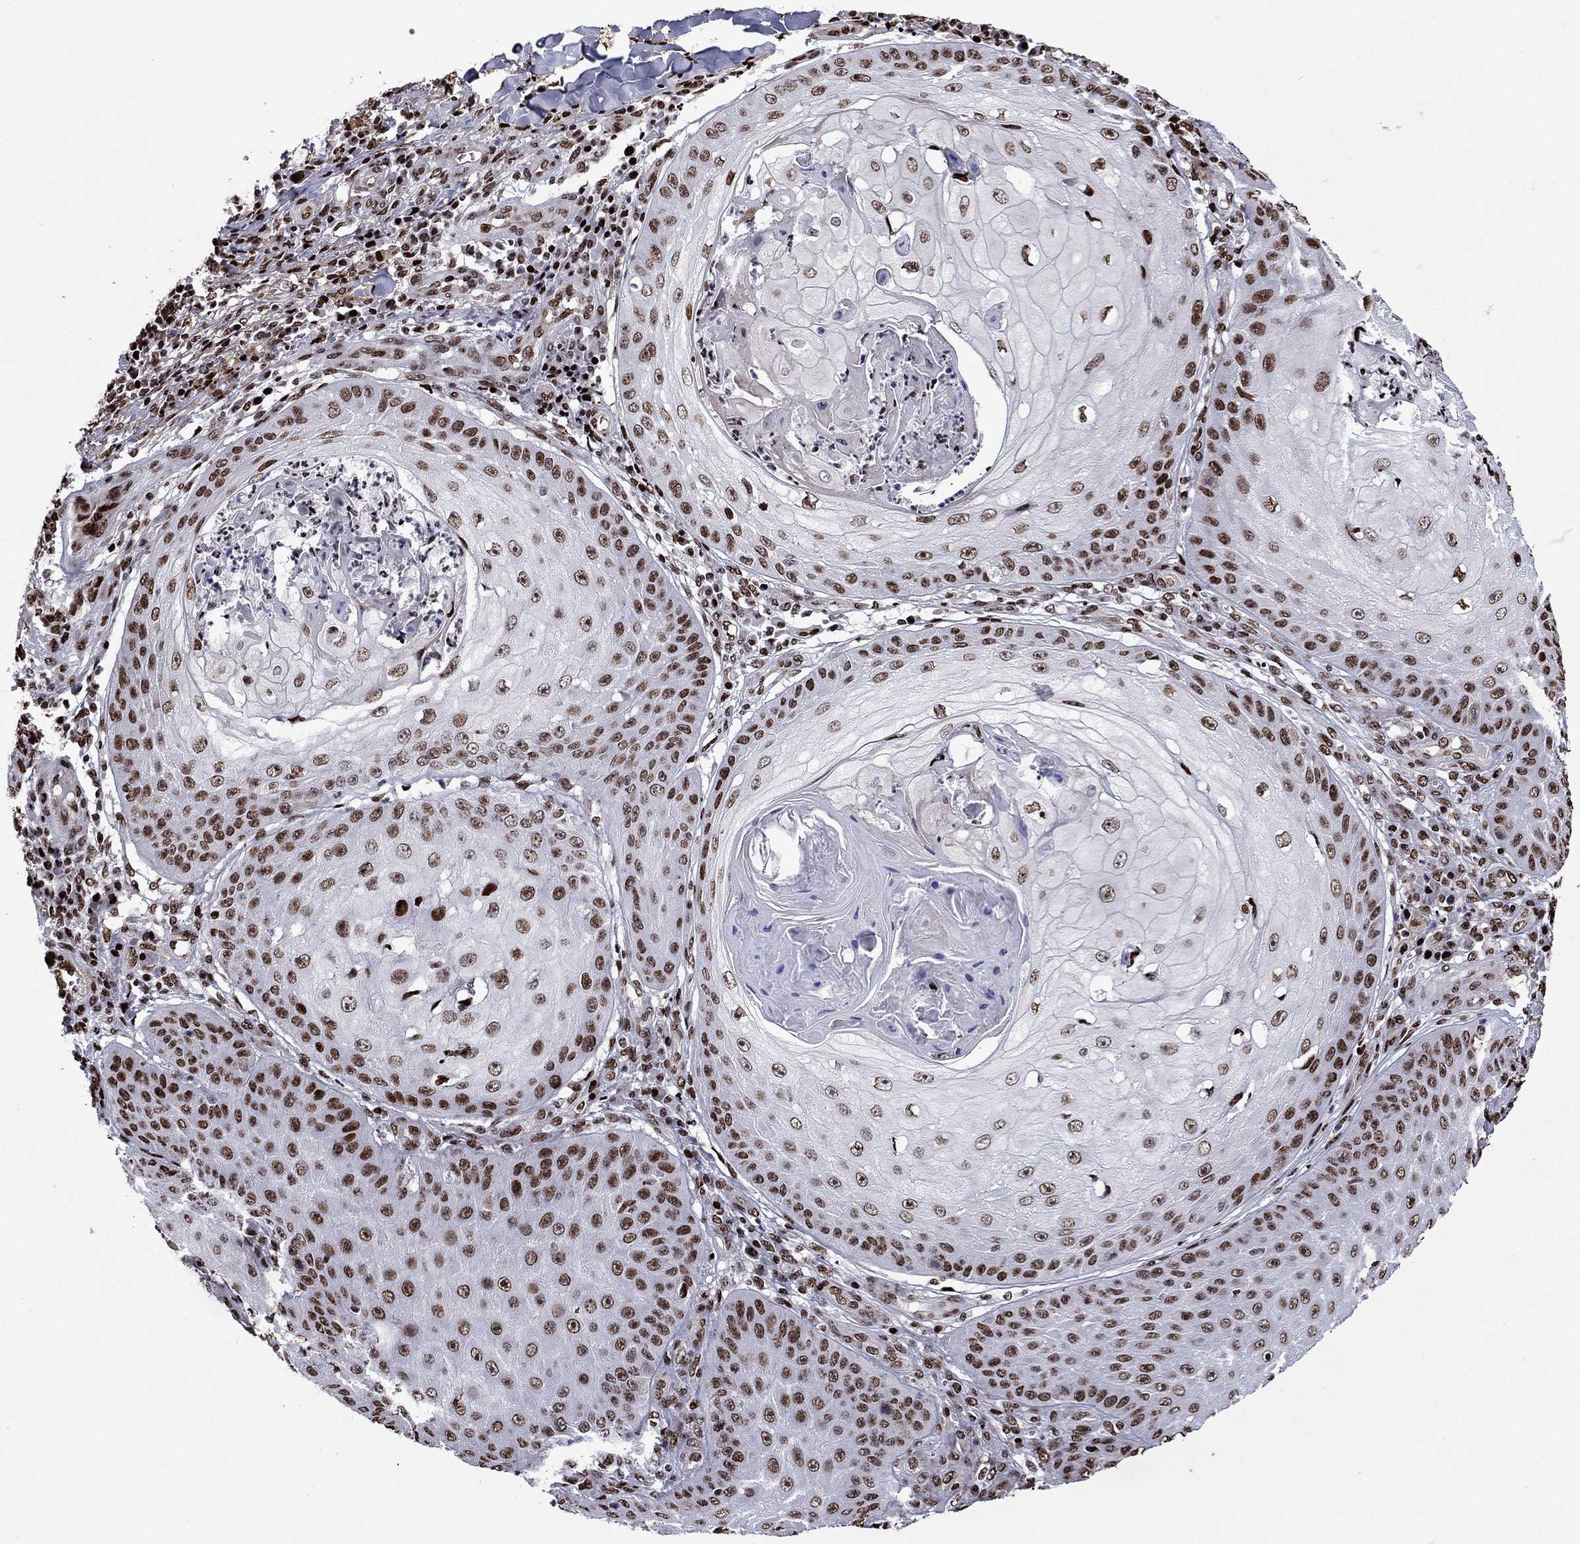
{"staining": {"intensity": "strong", "quantity": ">75%", "location": "nuclear"}, "tissue": "skin cancer", "cell_type": "Tumor cells", "image_type": "cancer", "snomed": [{"axis": "morphology", "description": "Squamous cell carcinoma, NOS"}, {"axis": "topography", "description": "Skin"}], "caption": "A histopathology image of human skin cancer (squamous cell carcinoma) stained for a protein exhibits strong nuclear brown staining in tumor cells.", "gene": "LIMK1", "patient": {"sex": "male", "age": 70}}